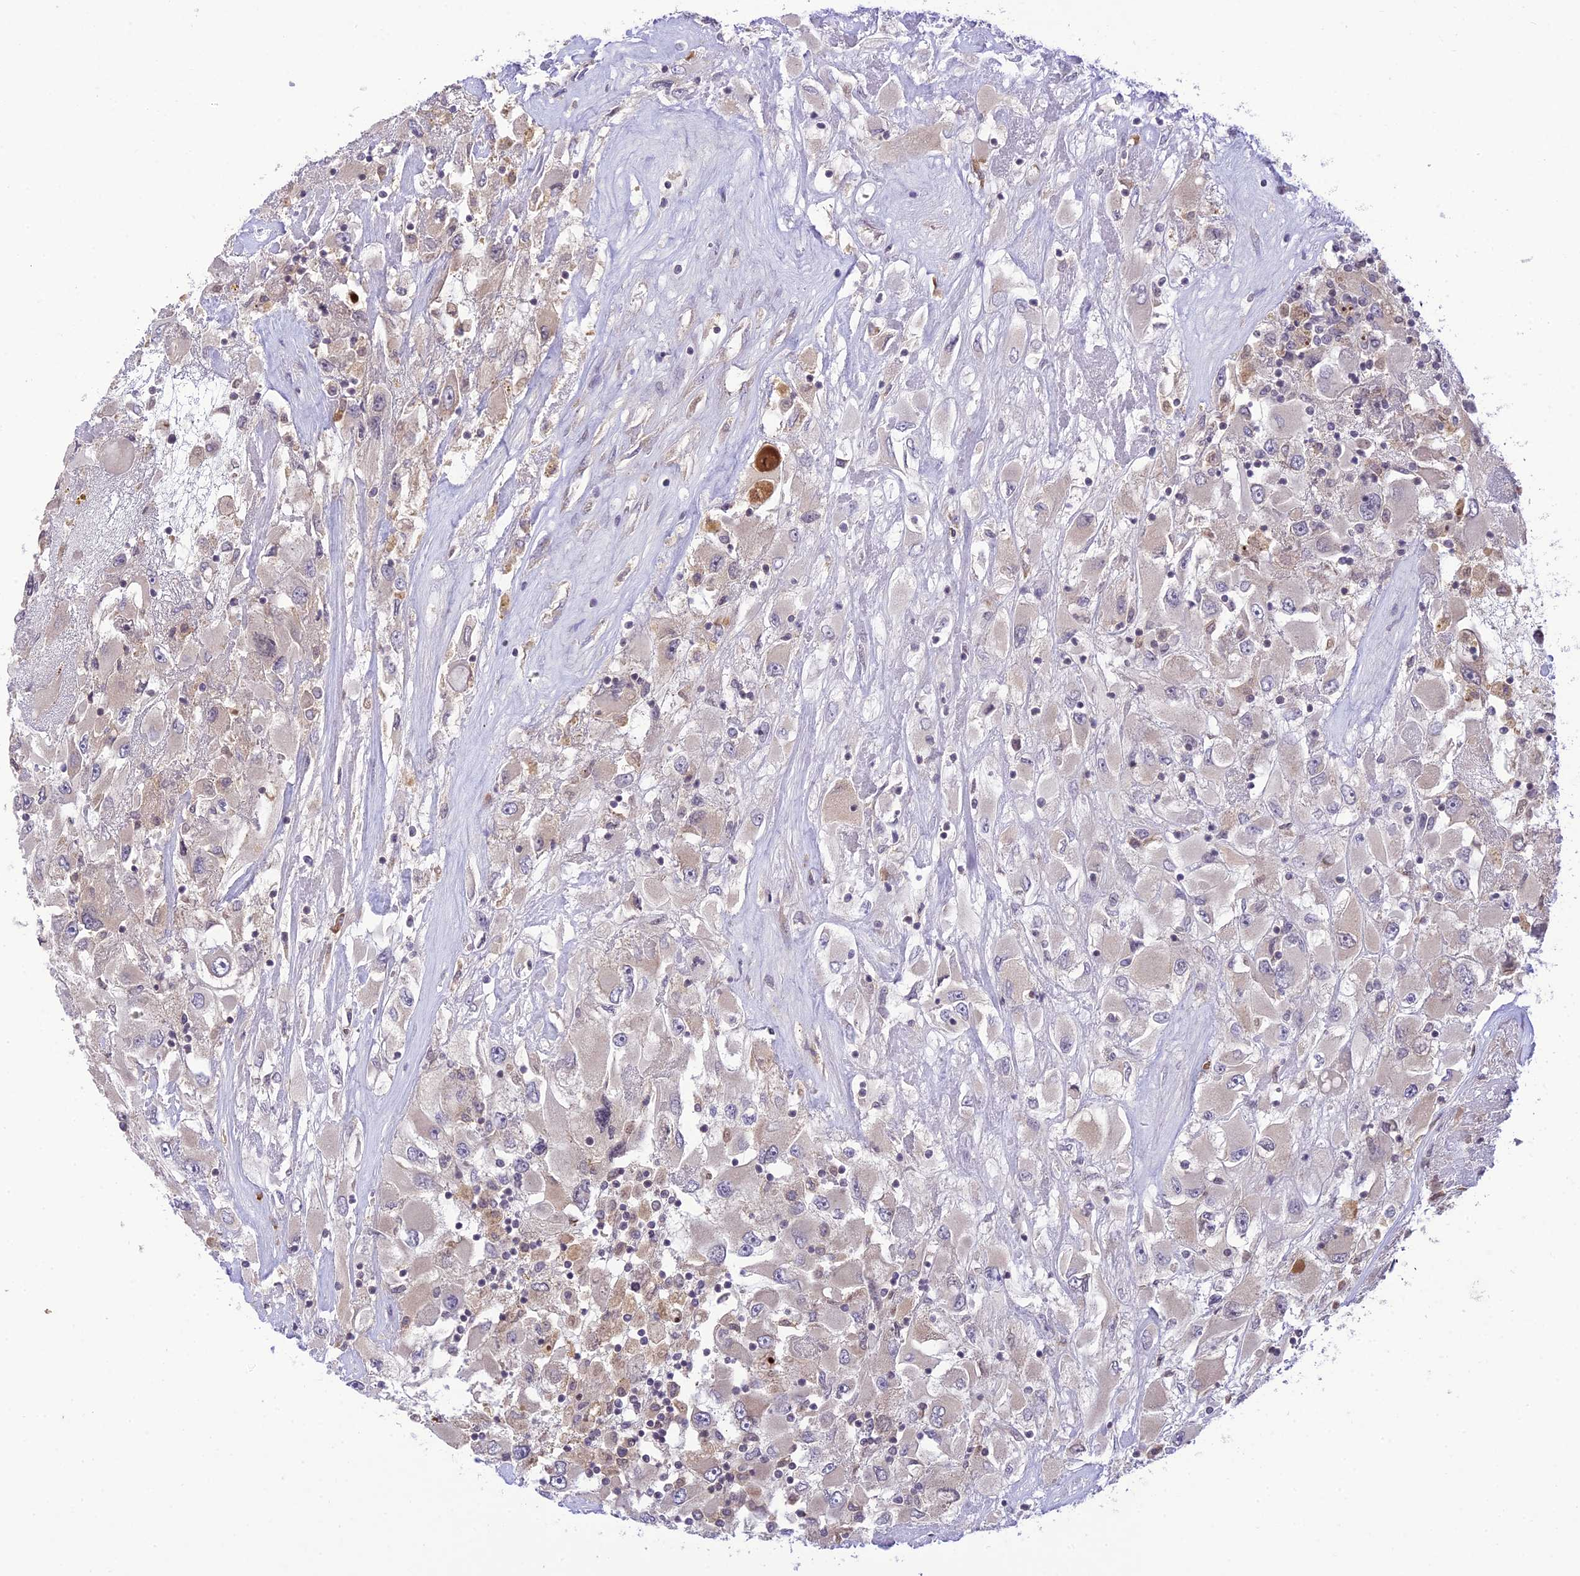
{"staining": {"intensity": "negative", "quantity": "none", "location": "none"}, "tissue": "renal cancer", "cell_type": "Tumor cells", "image_type": "cancer", "snomed": [{"axis": "morphology", "description": "Adenocarcinoma, NOS"}, {"axis": "topography", "description": "Kidney"}], "caption": "IHC photomicrograph of neoplastic tissue: human renal cancer (adenocarcinoma) stained with DAB shows no significant protein expression in tumor cells.", "gene": "TEKT1", "patient": {"sex": "female", "age": 52}}